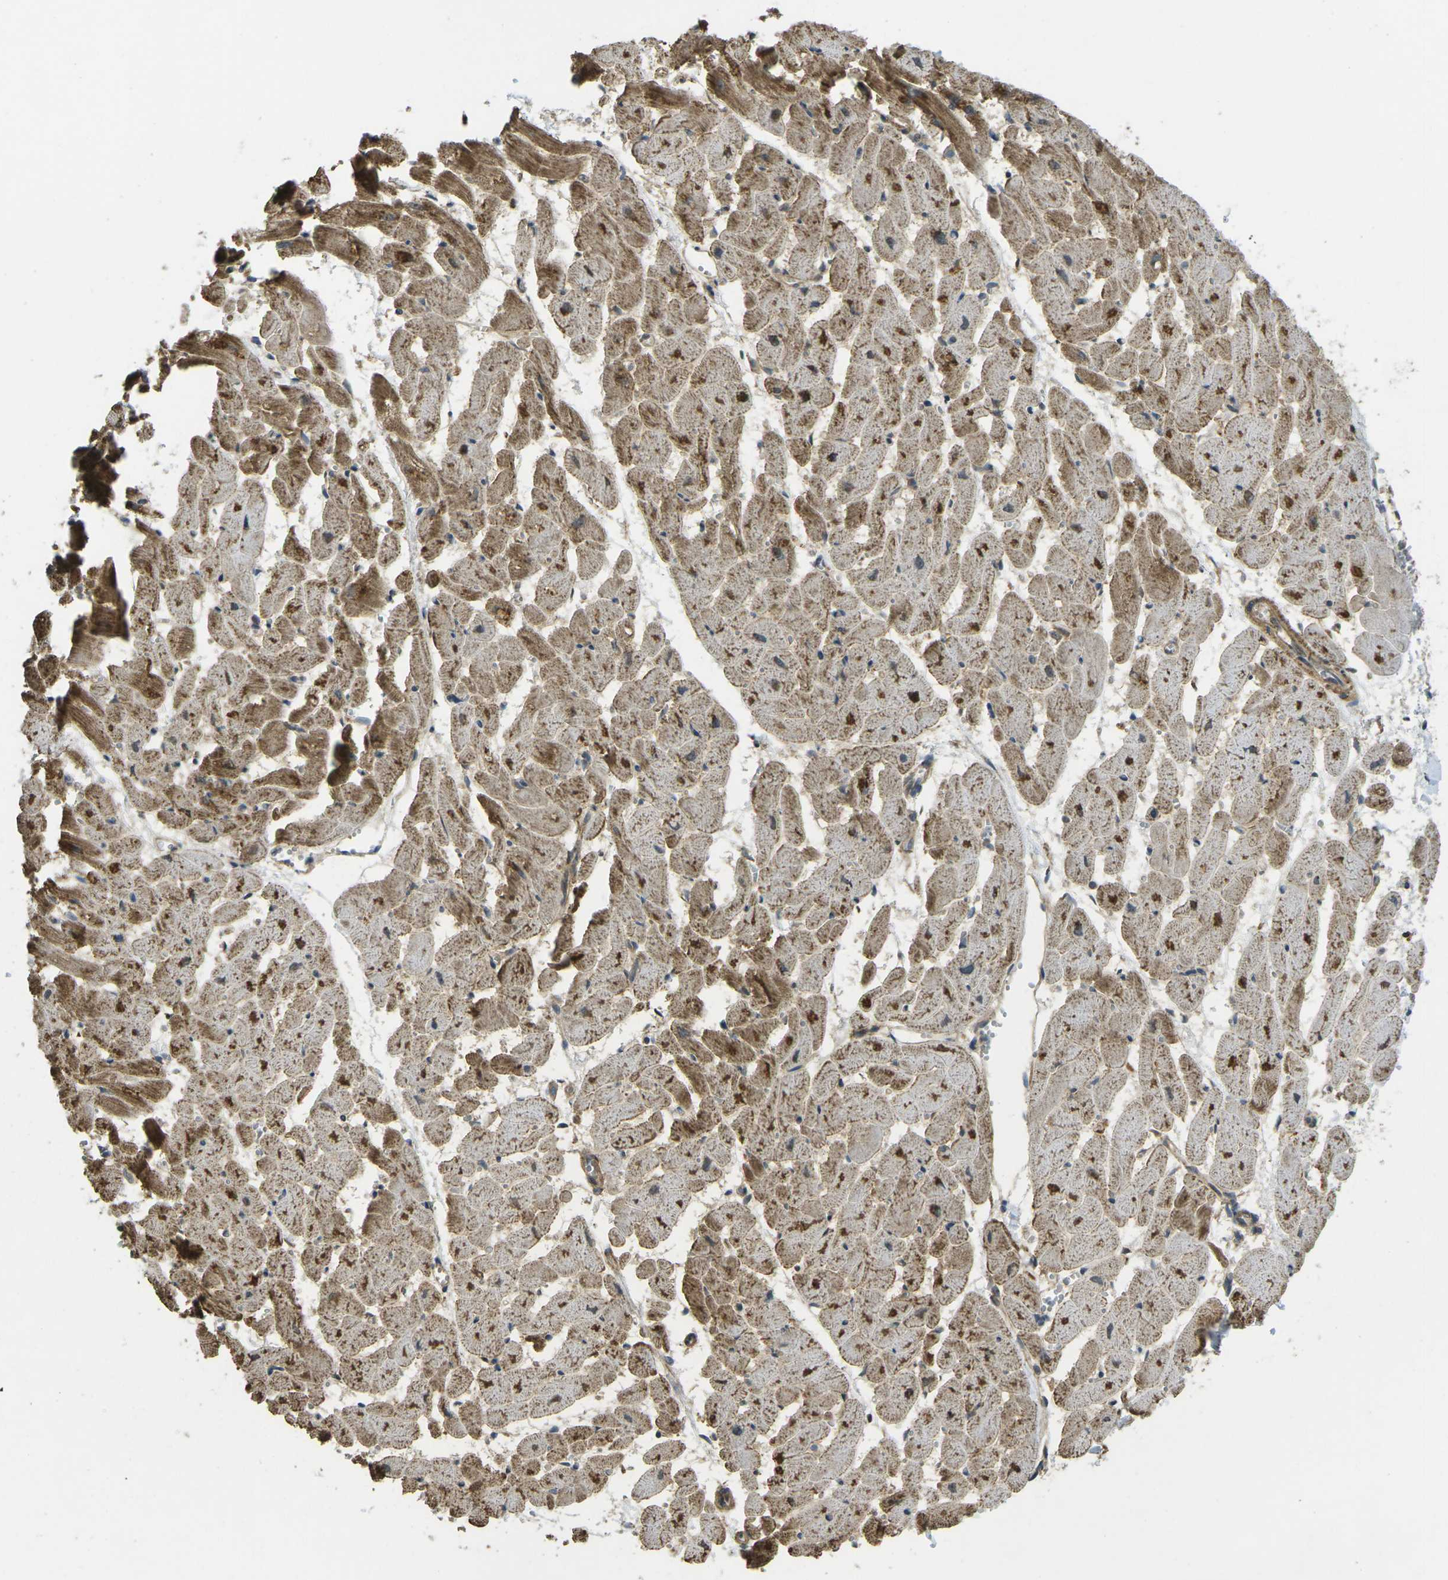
{"staining": {"intensity": "moderate", "quantity": ">75%", "location": "cytoplasmic/membranous"}, "tissue": "heart muscle", "cell_type": "Cardiomyocytes", "image_type": "normal", "snomed": [{"axis": "morphology", "description": "Normal tissue, NOS"}, {"axis": "topography", "description": "Heart"}], "caption": "A brown stain highlights moderate cytoplasmic/membranous positivity of a protein in cardiomyocytes of unremarkable human heart muscle. The staining is performed using DAB brown chromogen to label protein expression. The nuclei are counter-stained blue using hematoxylin.", "gene": "CHMP3", "patient": {"sex": "female", "age": 19}}